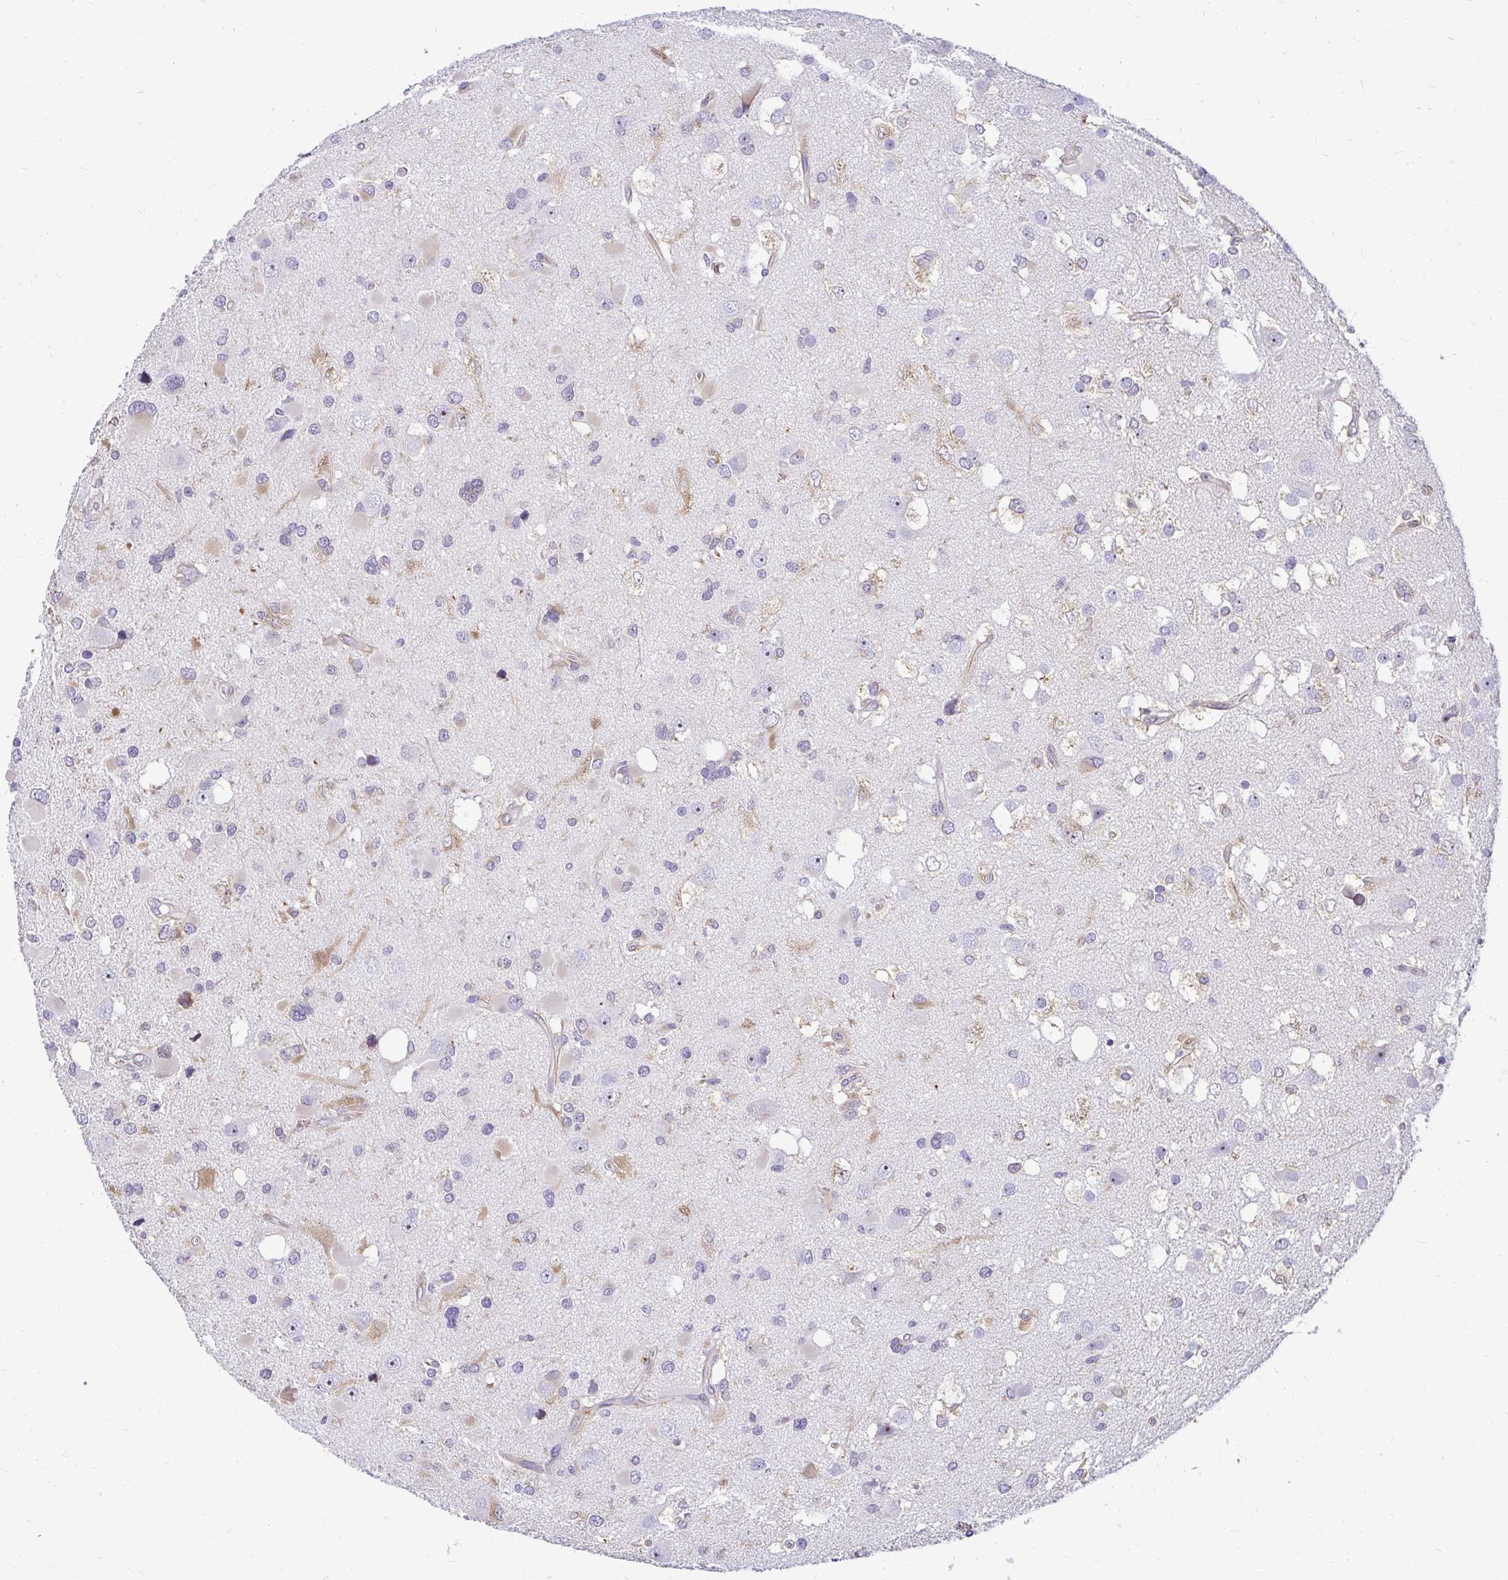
{"staining": {"intensity": "weak", "quantity": "<25%", "location": "cytoplasmic/membranous"}, "tissue": "glioma", "cell_type": "Tumor cells", "image_type": "cancer", "snomed": [{"axis": "morphology", "description": "Glioma, malignant, High grade"}, {"axis": "topography", "description": "Brain"}], "caption": "An immunohistochemistry (IHC) micrograph of glioma is shown. There is no staining in tumor cells of glioma.", "gene": "NIFK", "patient": {"sex": "male", "age": 53}}